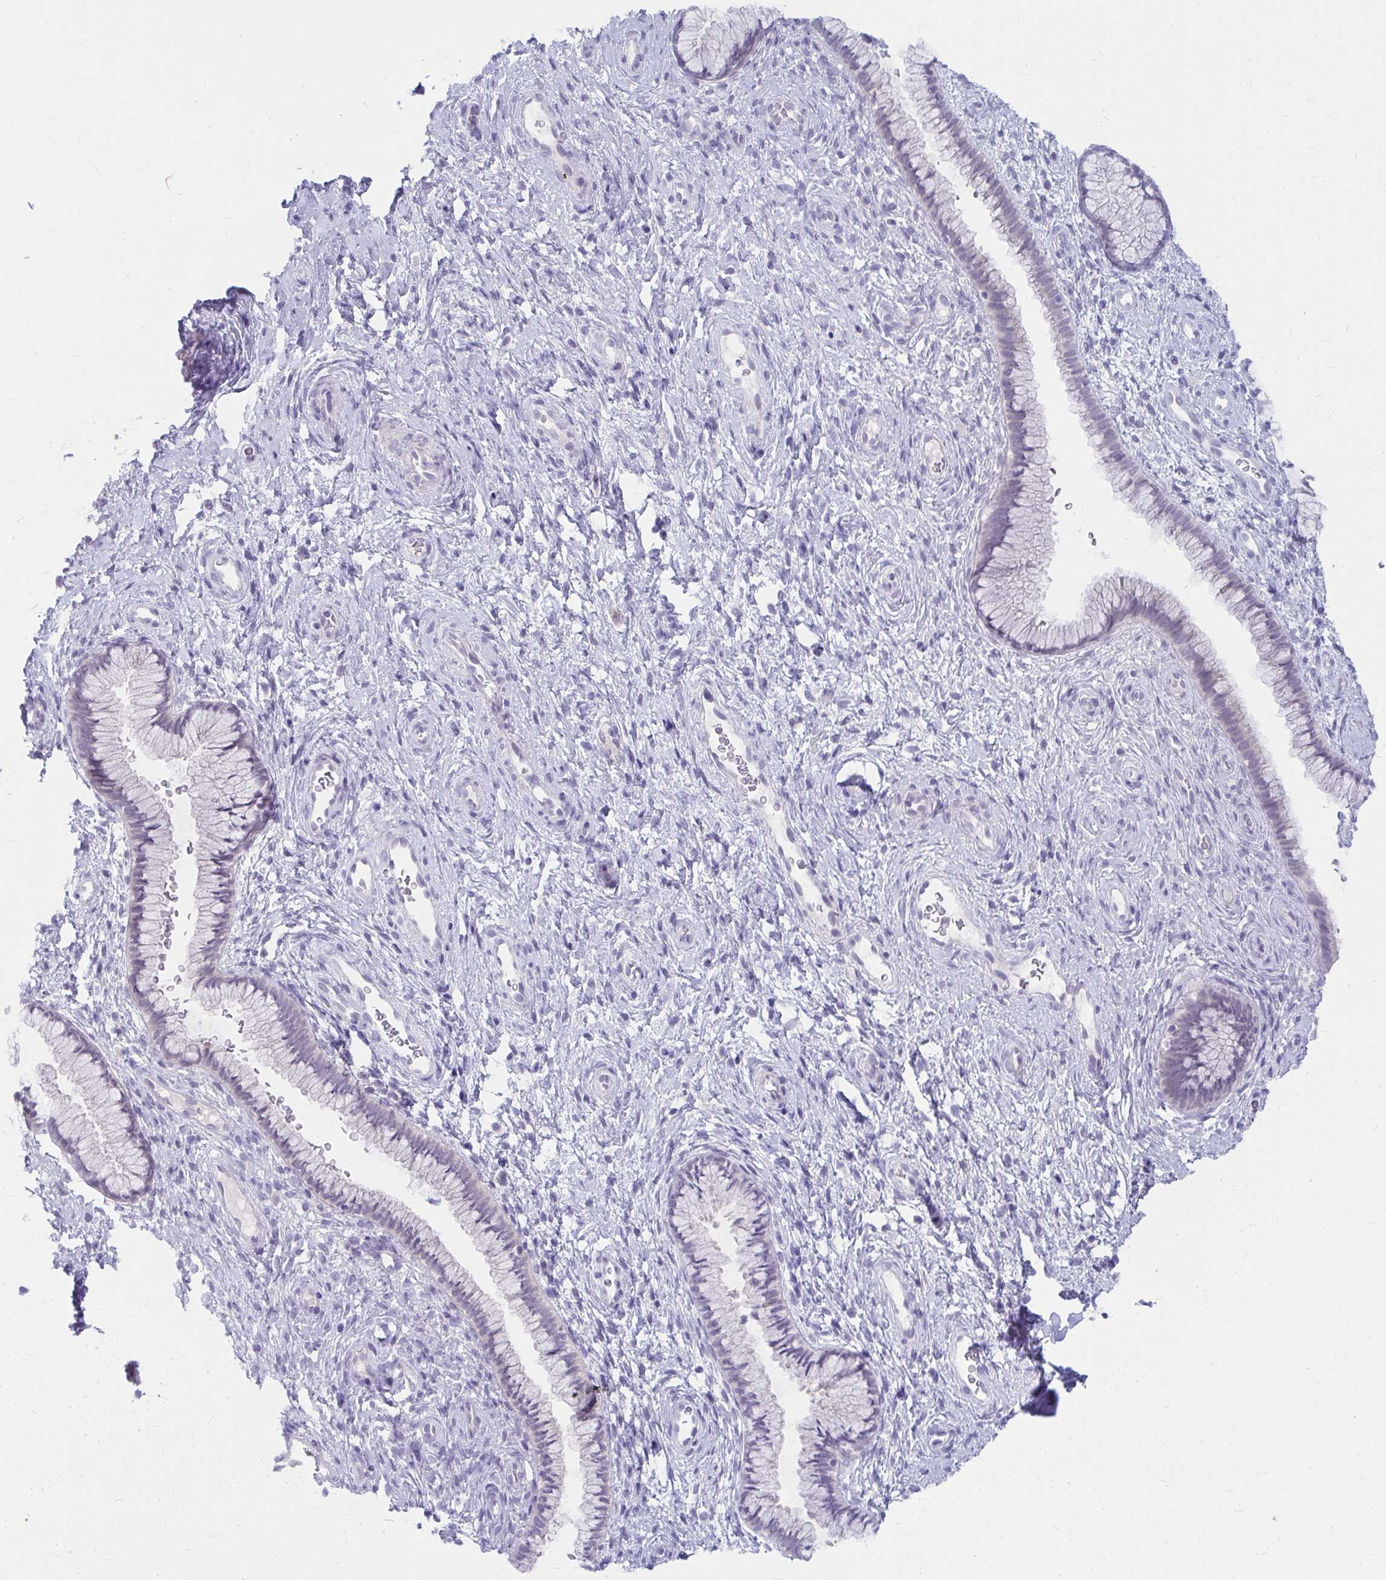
{"staining": {"intensity": "negative", "quantity": "none", "location": "none"}, "tissue": "cervix", "cell_type": "Glandular cells", "image_type": "normal", "snomed": [{"axis": "morphology", "description": "Normal tissue, NOS"}, {"axis": "topography", "description": "Cervix"}], "caption": "This is a histopathology image of IHC staining of benign cervix, which shows no staining in glandular cells. Brightfield microscopy of immunohistochemistry stained with DAB (brown) and hematoxylin (blue), captured at high magnification.", "gene": "UGT3A2", "patient": {"sex": "female", "age": 34}}